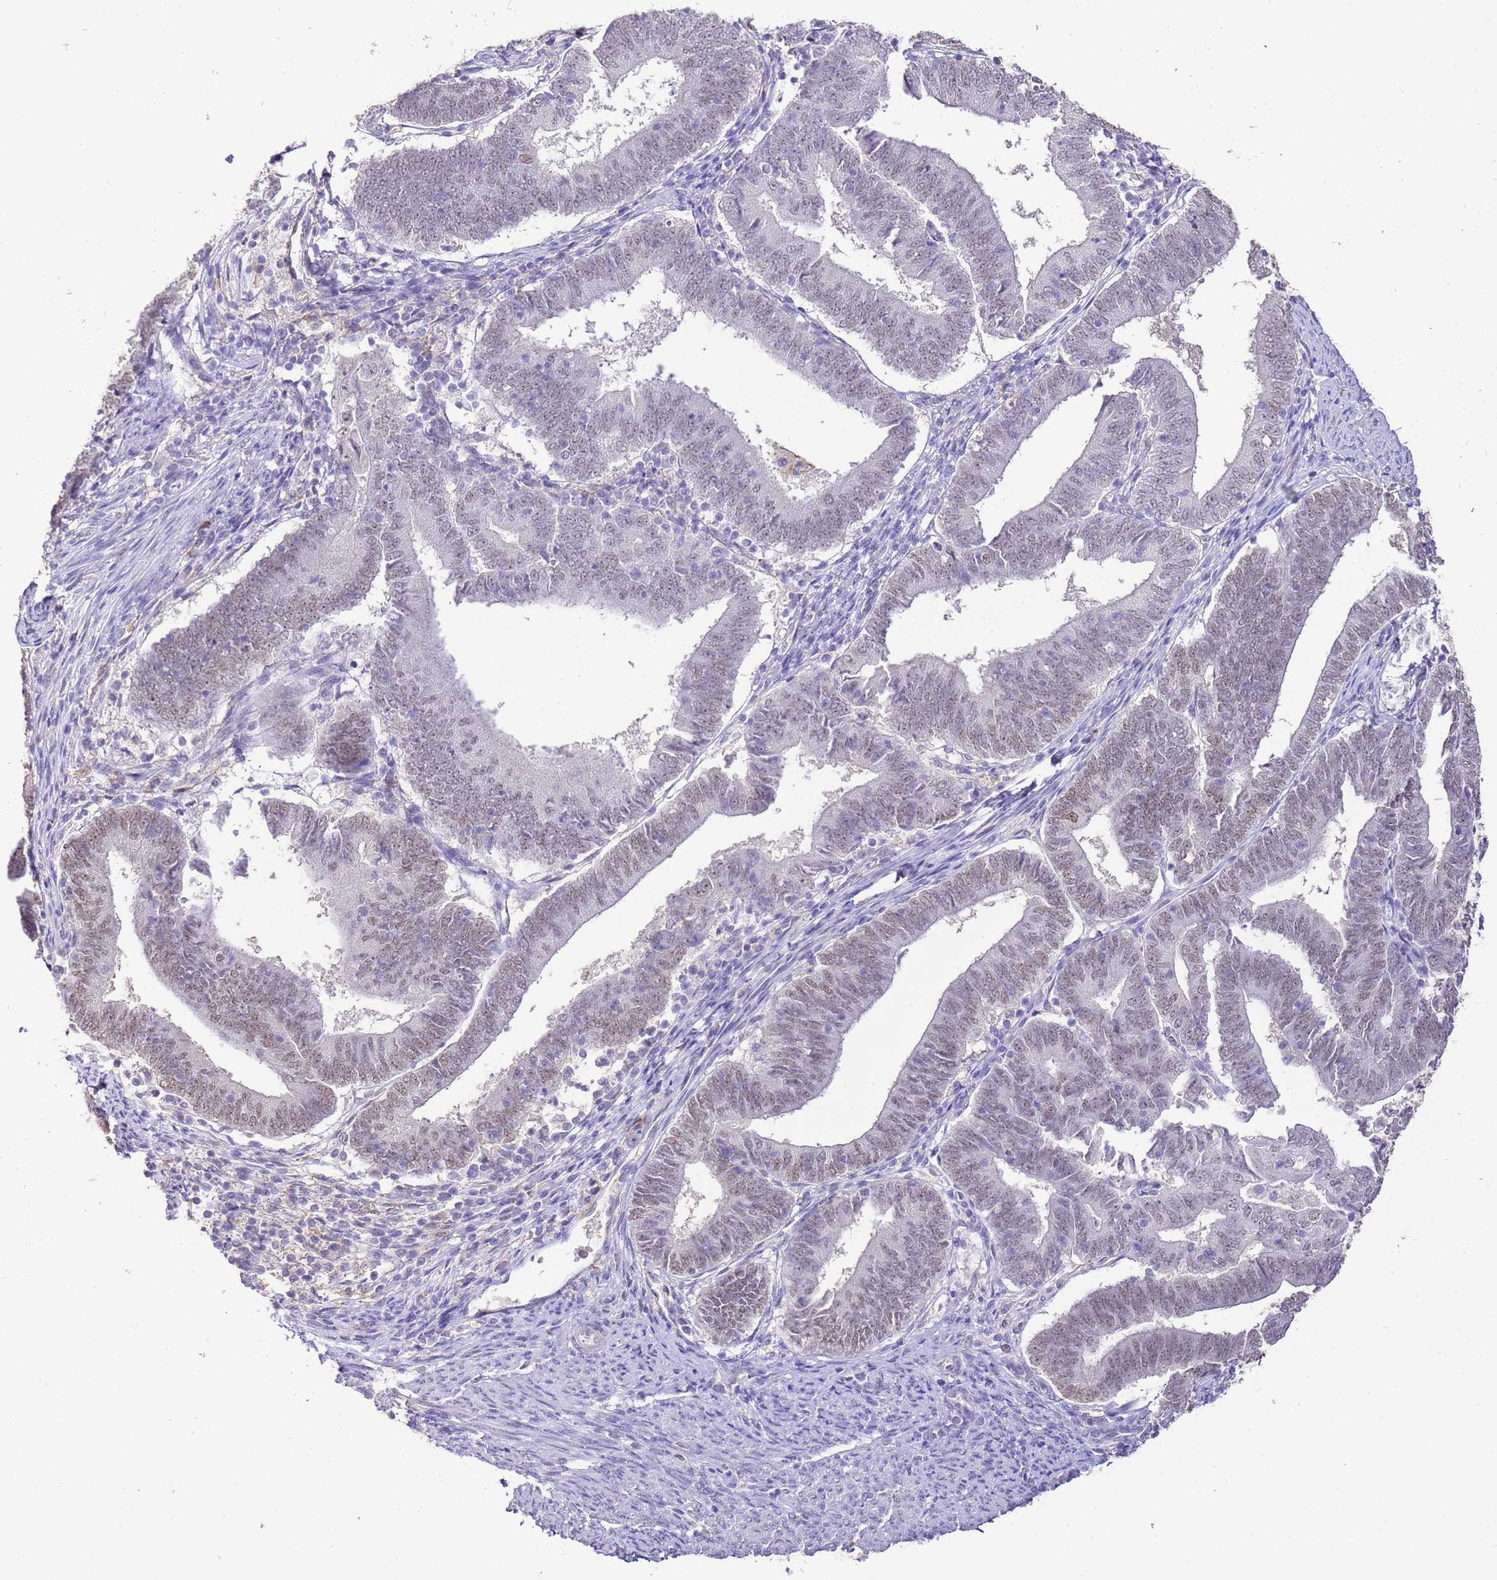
{"staining": {"intensity": "weak", "quantity": ">75%", "location": "nuclear"}, "tissue": "endometrial cancer", "cell_type": "Tumor cells", "image_type": "cancer", "snomed": [{"axis": "morphology", "description": "Adenocarcinoma, NOS"}, {"axis": "topography", "description": "Endometrium"}], "caption": "There is low levels of weak nuclear staining in tumor cells of endometrial adenocarcinoma, as demonstrated by immunohistochemical staining (brown color).", "gene": "IZUMO4", "patient": {"sex": "female", "age": 70}}